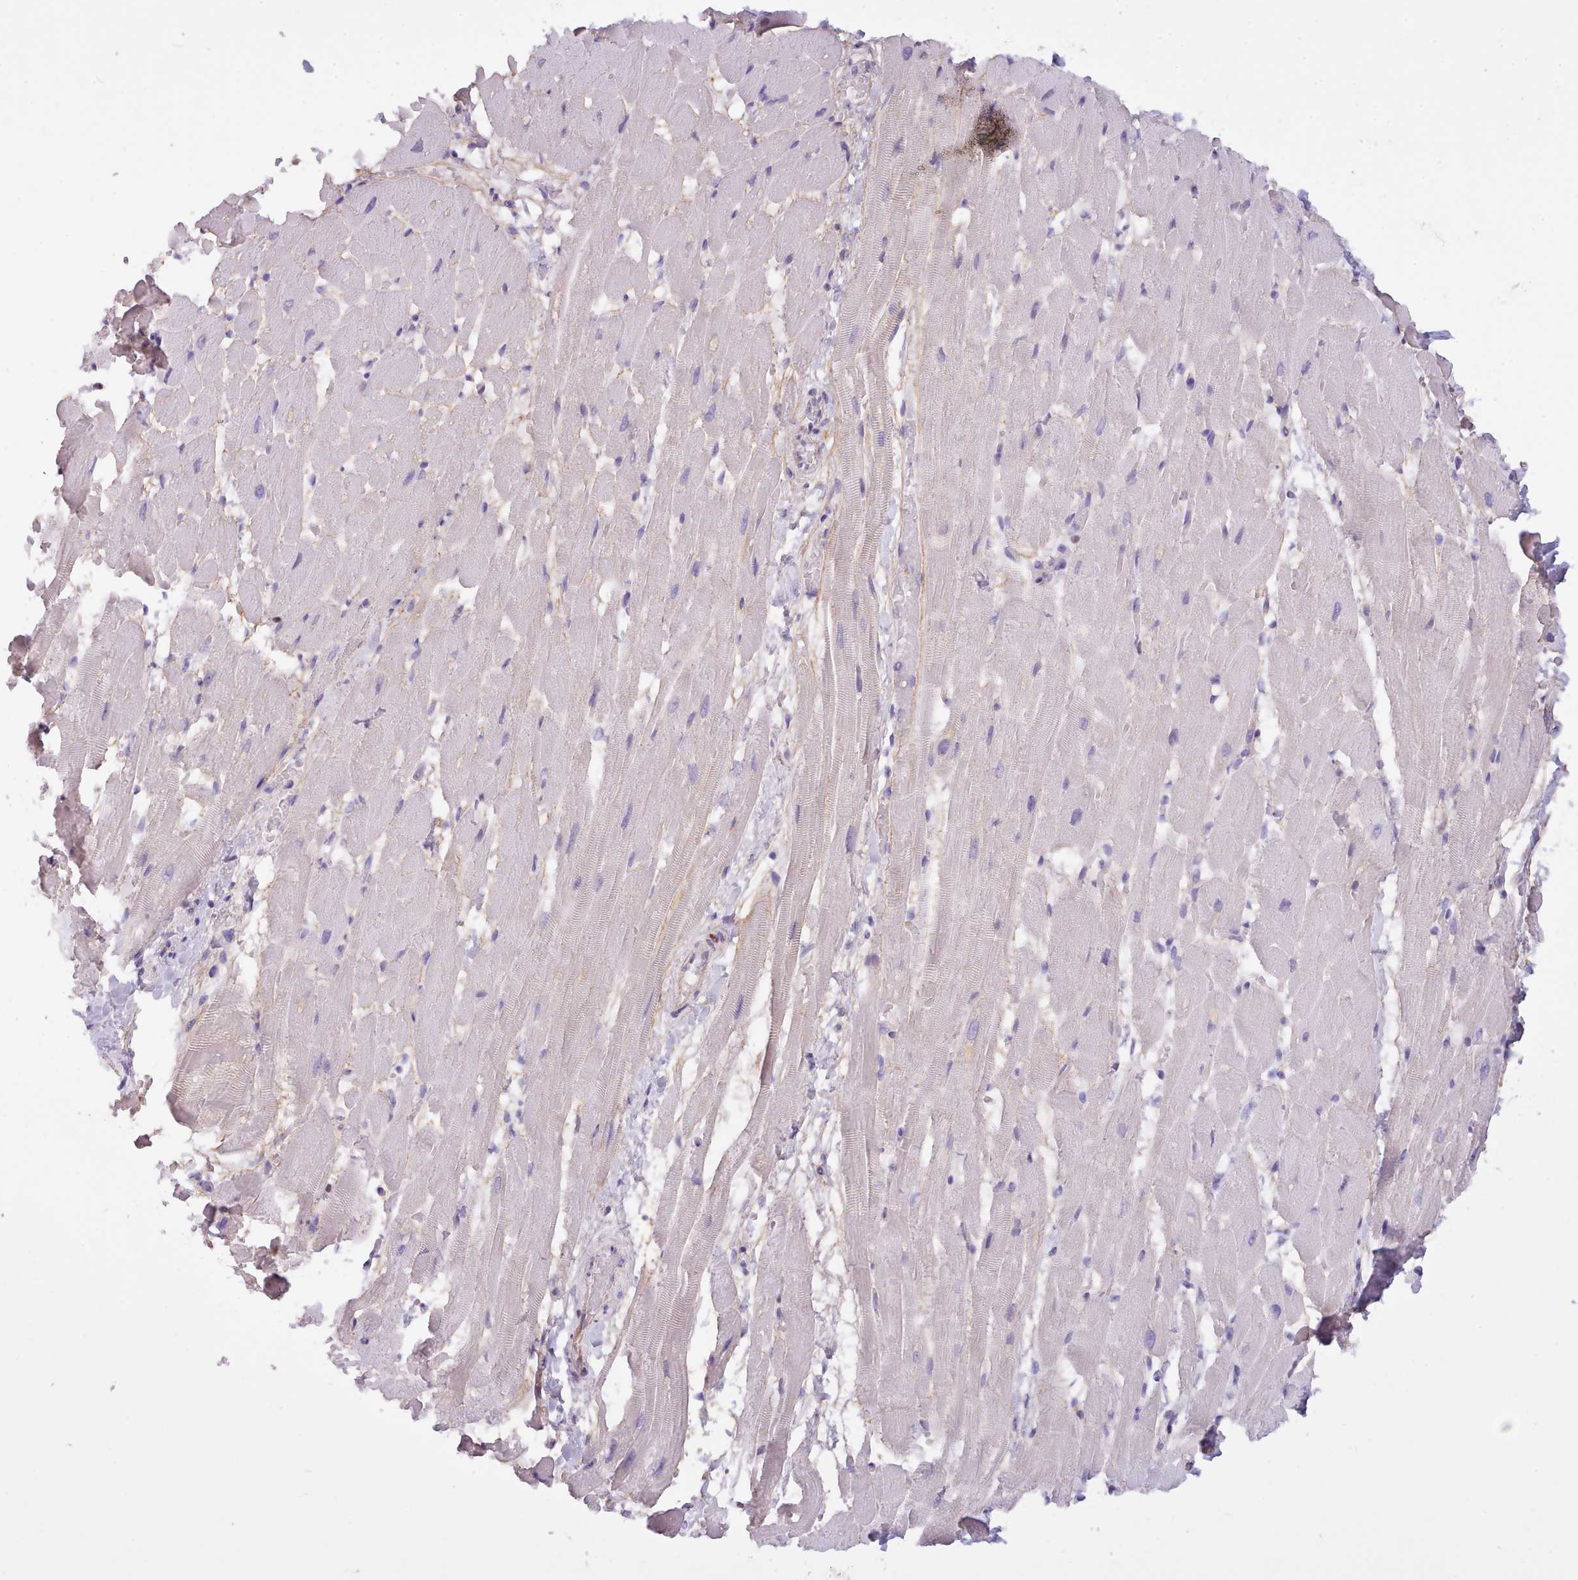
{"staining": {"intensity": "negative", "quantity": "none", "location": "none"}, "tissue": "heart muscle", "cell_type": "Cardiomyocytes", "image_type": "normal", "snomed": [{"axis": "morphology", "description": "Normal tissue, NOS"}, {"axis": "topography", "description": "Heart"}], "caption": "Immunohistochemistry (IHC) micrograph of unremarkable heart muscle stained for a protein (brown), which exhibits no positivity in cardiomyocytes. (IHC, brightfield microscopy, high magnification).", "gene": "CYP2A13", "patient": {"sex": "male", "age": 37}}